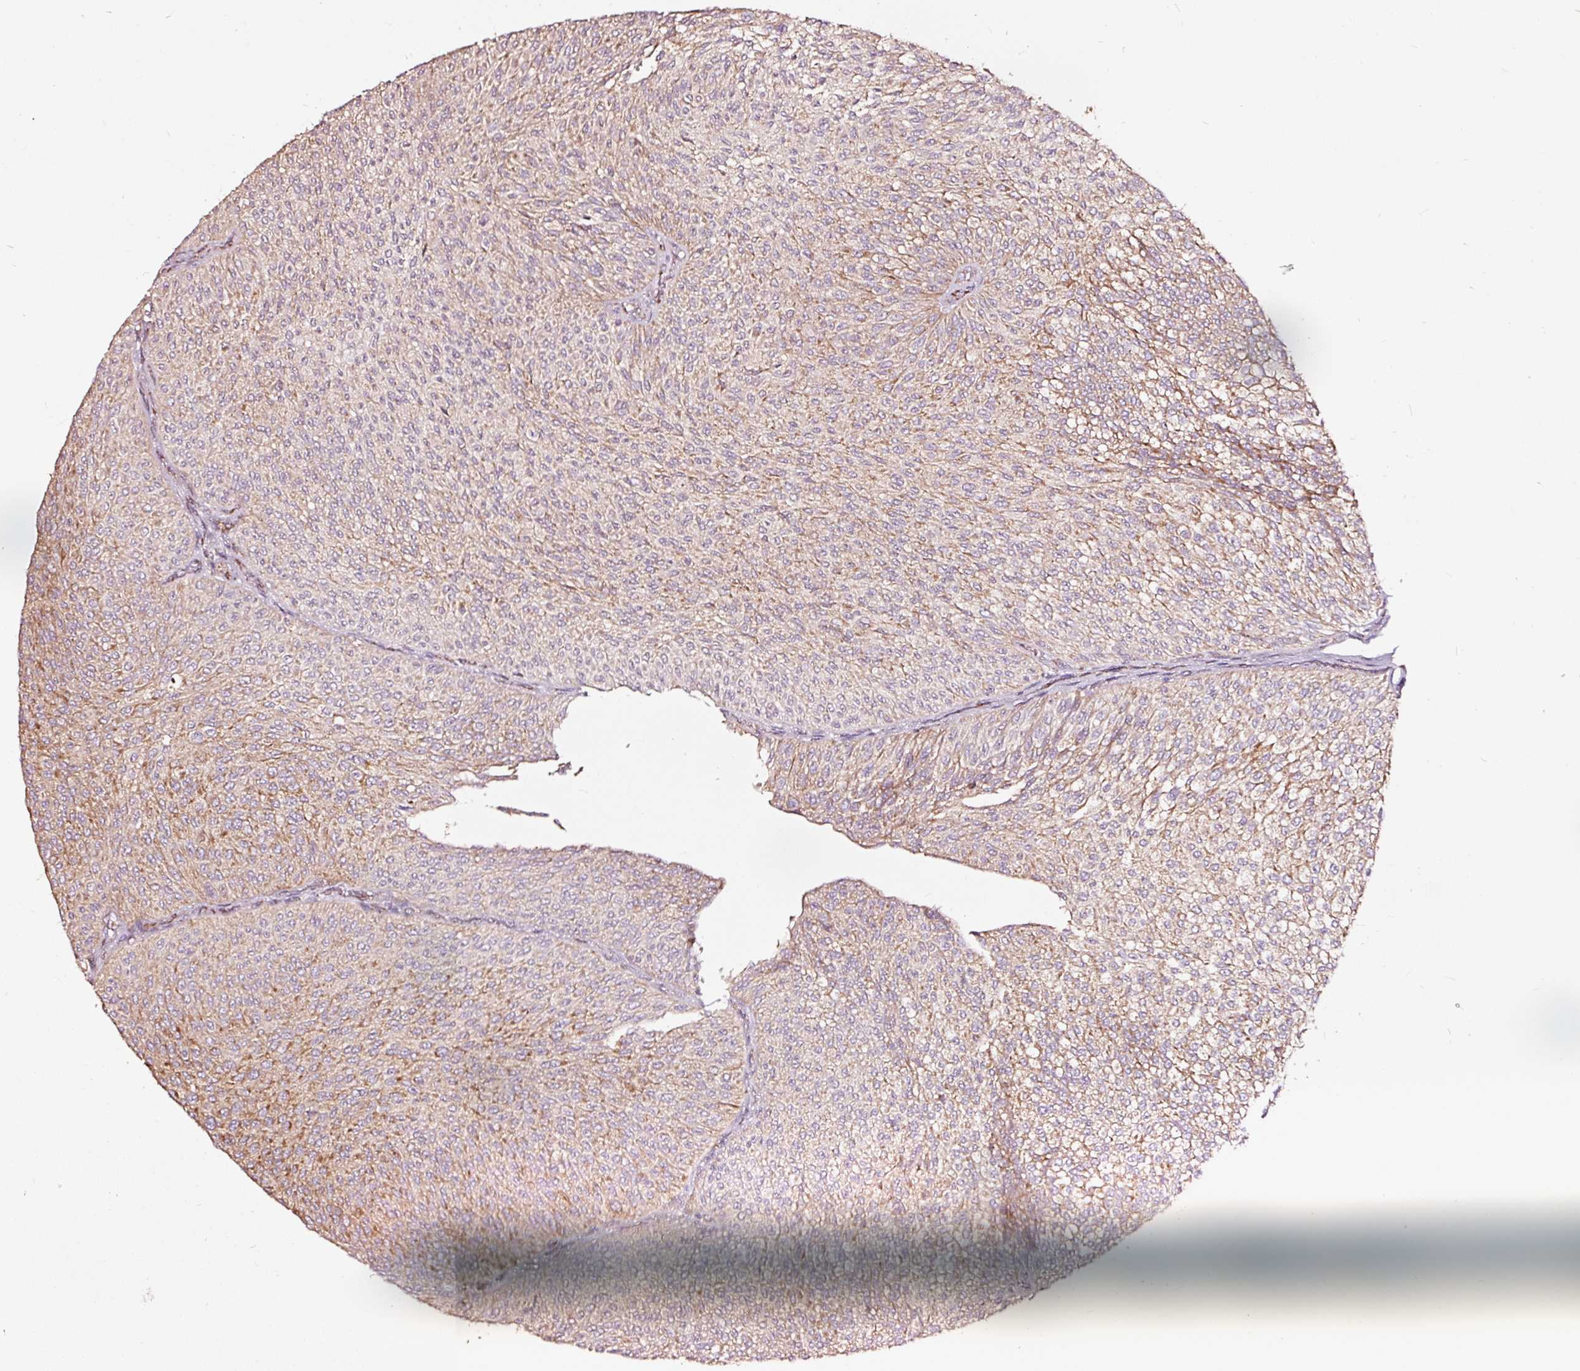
{"staining": {"intensity": "moderate", "quantity": "25%-75%", "location": "cytoplasmic/membranous"}, "tissue": "urothelial cancer", "cell_type": "Tumor cells", "image_type": "cancer", "snomed": [{"axis": "morphology", "description": "Urothelial carcinoma, Low grade"}, {"axis": "topography", "description": "Urinary bladder"}], "caption": "The immunohistochemical stain shows moderate cytoplasmic/membranous expression in tumor cells of low-grade urothelial carcinoma tissue.", "gene": "TPM1", "patient": {"sex": "male", "age": 91}}